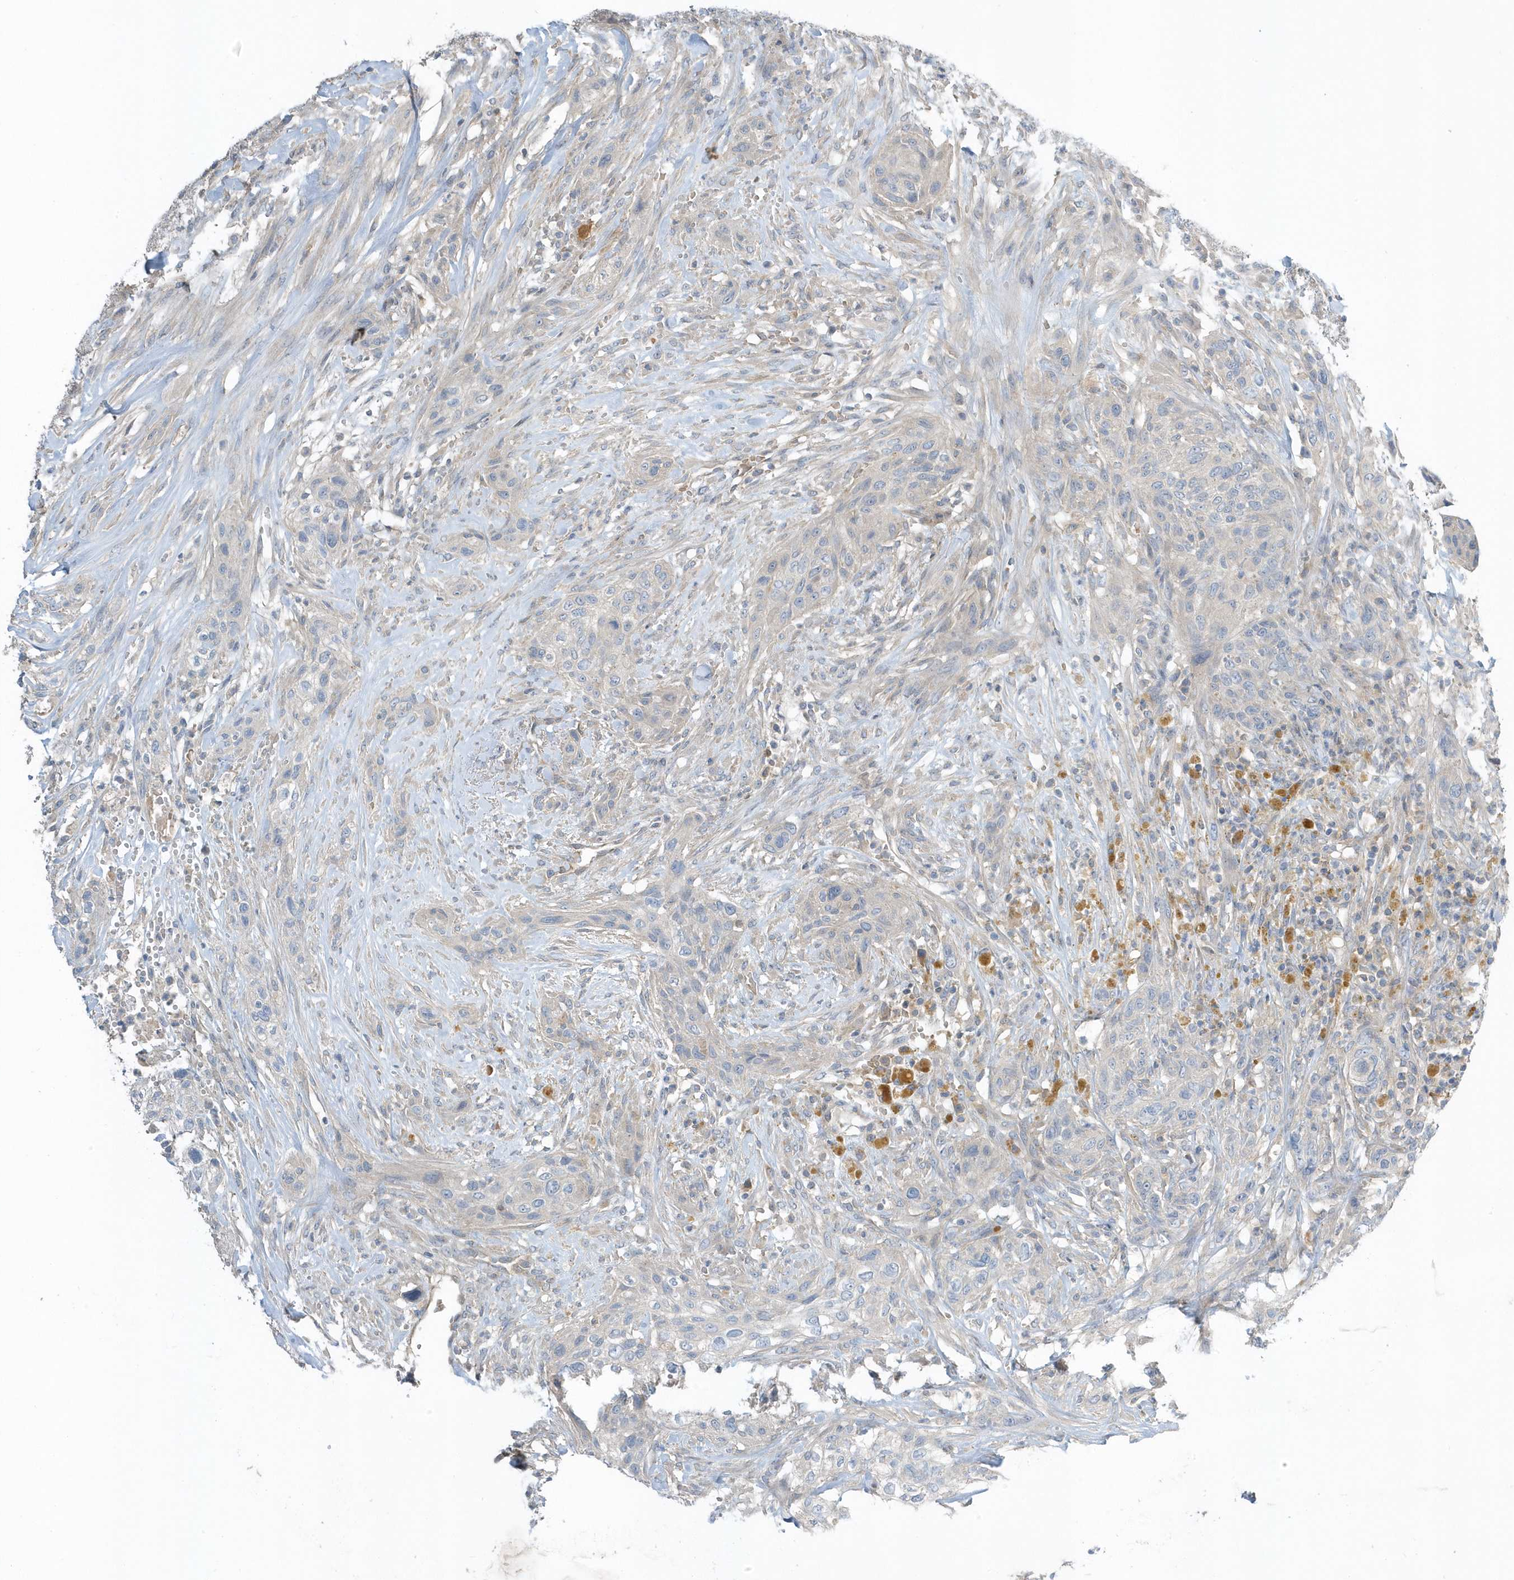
{"staining": {"intensity": "negative", "quantity": "none", "location": "none"}, "tissue": "urothelial cancer", "cell_type": "Tumor cells", "image_type": "cancer", "snomed": [{"axis": "morphology", "description": "Urothelial carcinoma, High grade"}, {"axis": "topography", "description": "Urinary bladder"}], "caption": "High-grade urothelial carcinoma stained for a protein using IHC displays no expression tumor cells.", "gene": "USP53", "patient": {"sex": "male", "age": 35}}